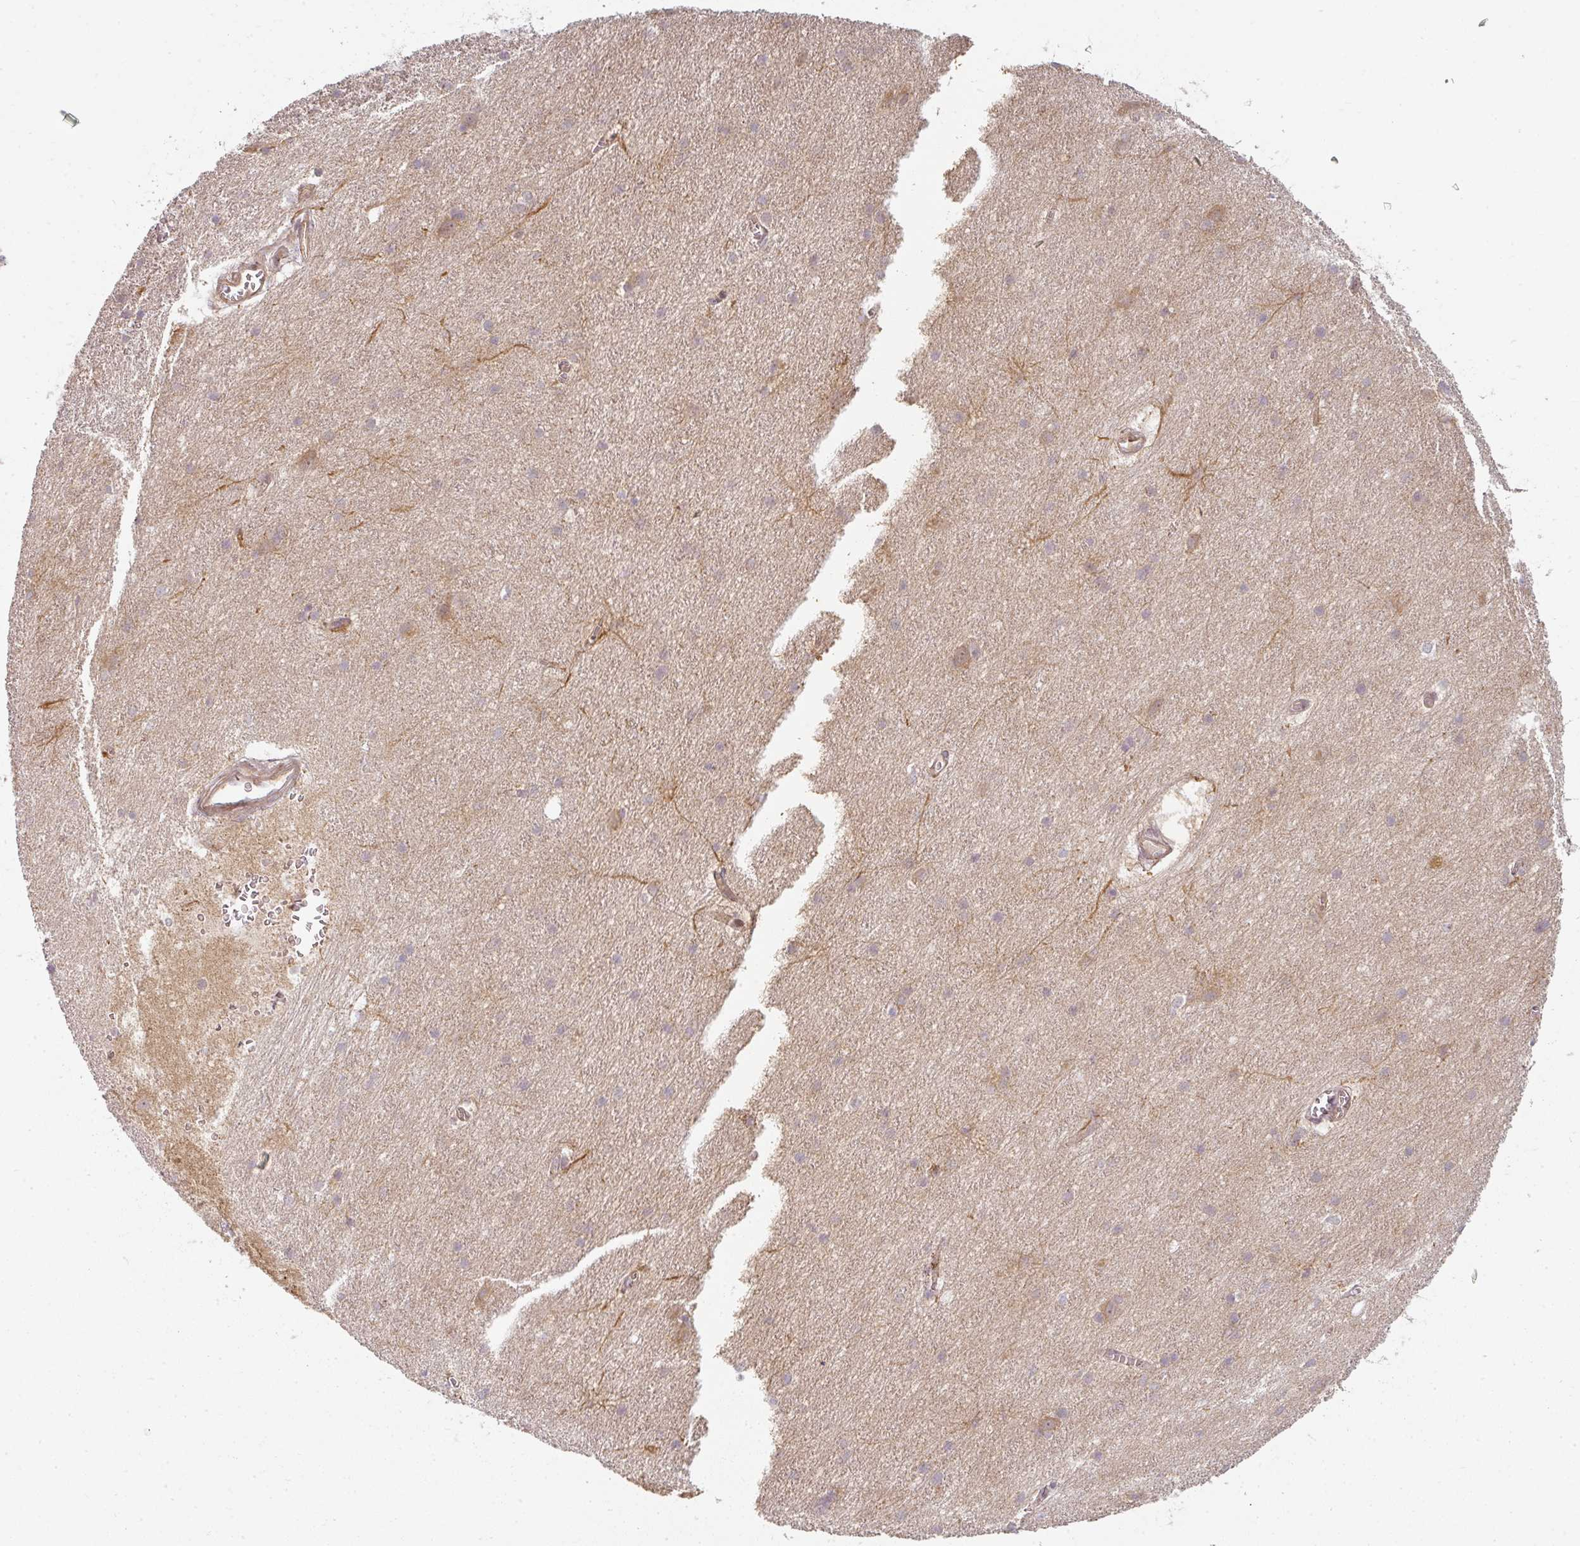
{"staining": {"intensity": "moderate", "quantity": "25%-75%", "location": "cytoplasmic/membranous"}, "tissue": "cerebral cortex", "cell_type": "Endothelial cells", "image_type": "normal", "snomed": [{"axis": "morphology", "description": "Normal tissue, NOS"}, {"axis": "topography", "description": "Cerebral cortex"}], "caption": "A brown stain highlights moderate cytoplasmic/membranous expression of a protein in endothelial cells of normal human cerebral cortex.", "gene": "CNOT1", "patient": {"sex": "male", "age": 54}}